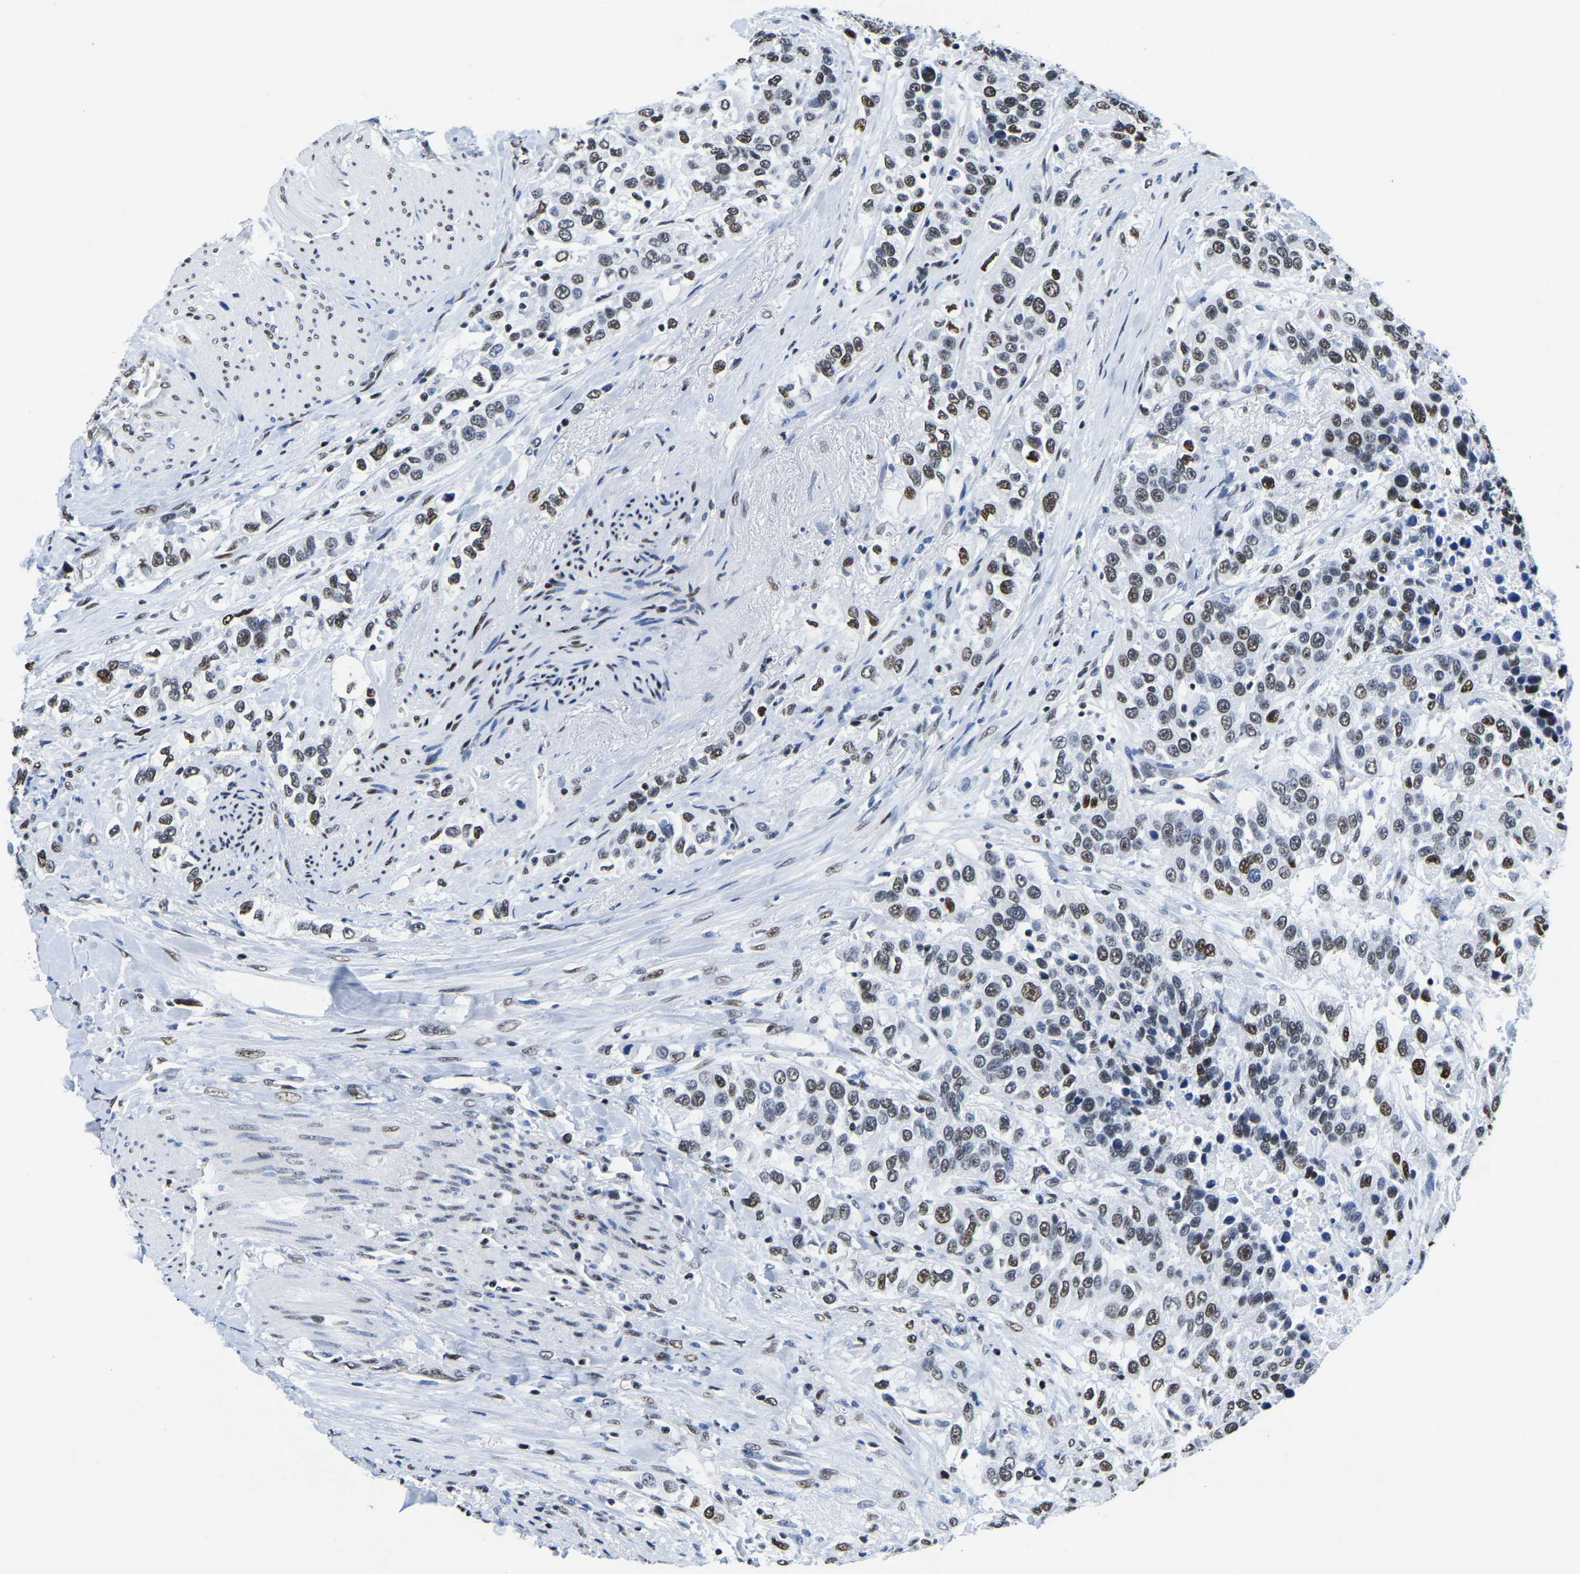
{"staining": {"intensity": "moderate", "quantity": "25%-75%", "location": "nuclear"}, "tissue": "urothelial cancer", "cell_type": "Tumor cells", "image_type": "cancer", "snomed": [{"axis": "morphology", "description": "Urothelial carcinoma, High grade"}, {"axis": "topography", "description": "Urinary bladder"}], "caption": "A photomicrograph of high-grade urothelial carcinoma stained for a protein reveals moderate nuclear brown staining in tumor cells. The protein of interest is shown in brown color, while the nuclei are stained blue.", "gene": "UBA1", "patient": {"sex": "female", "age": 80}}